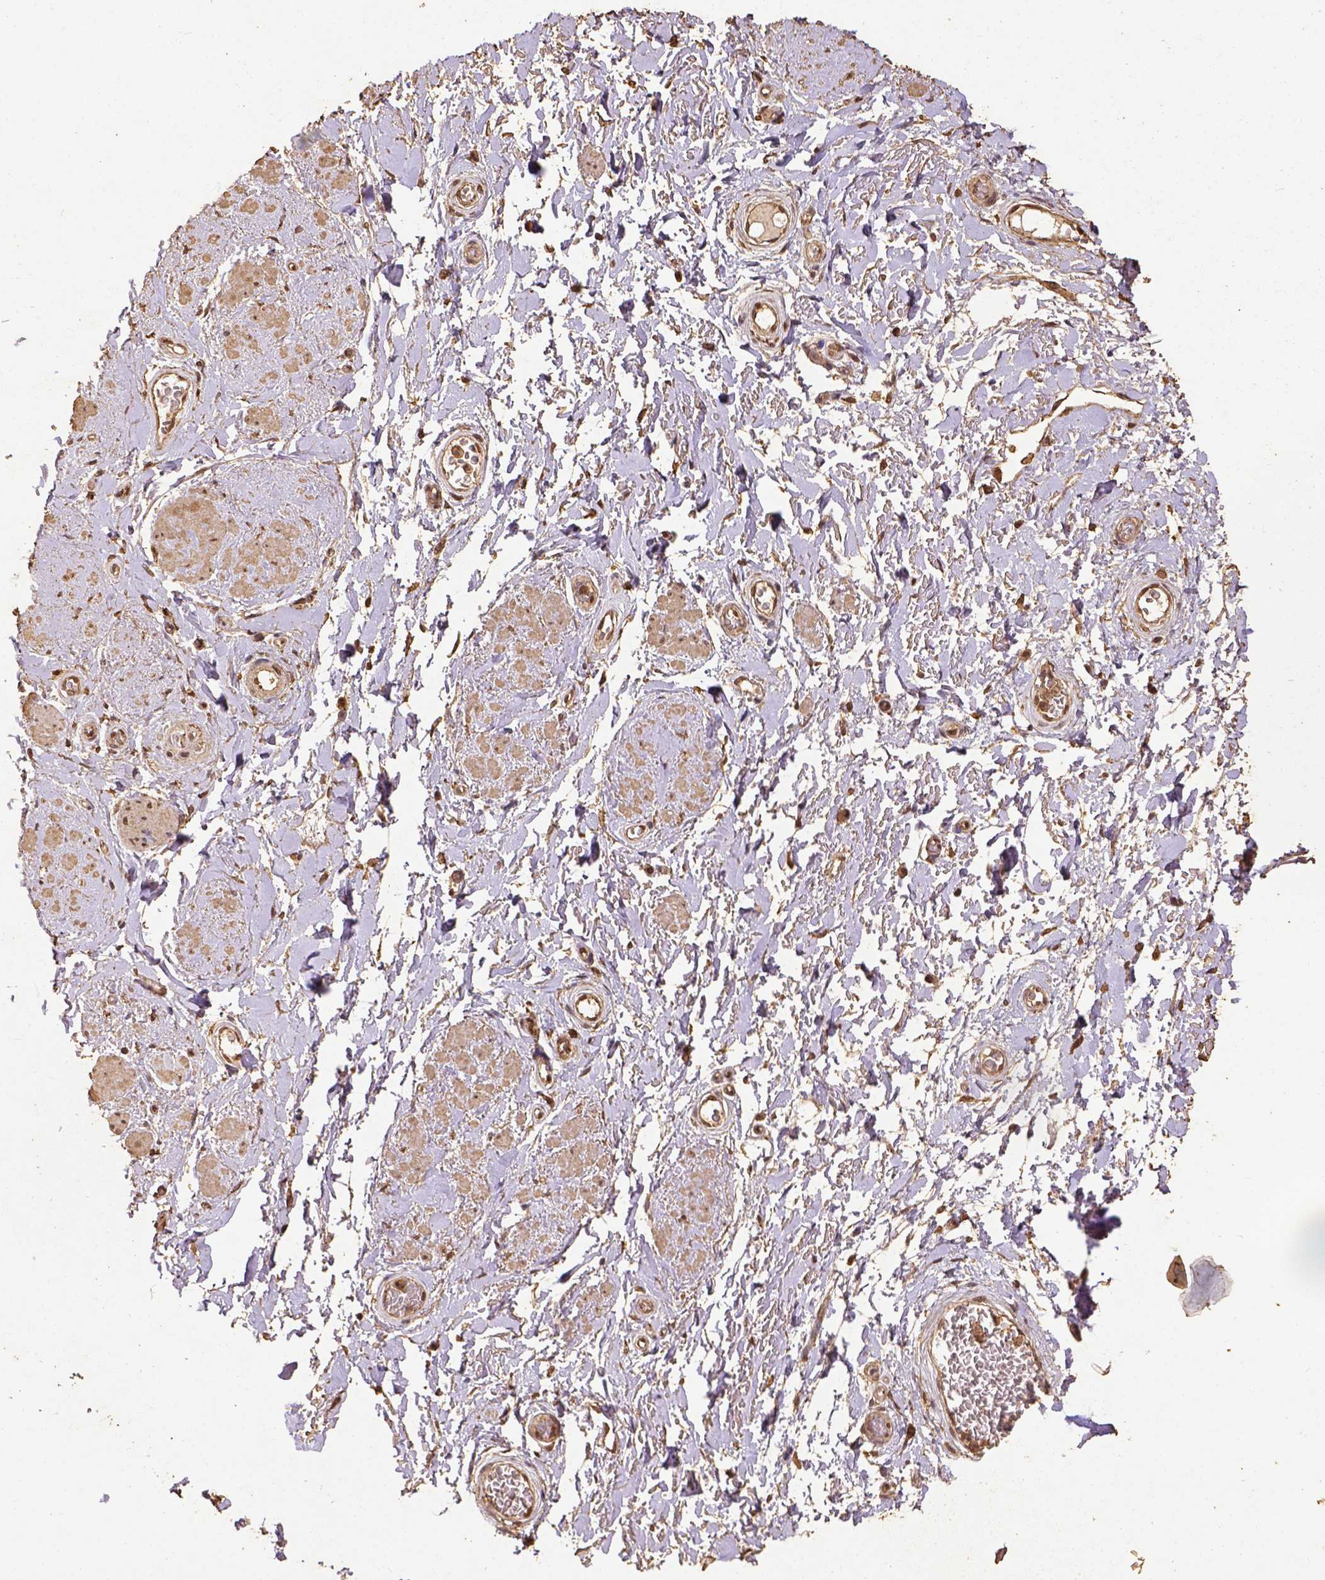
{"staining": {"intensity": "moderate", "quantity": ">75%", "location": "cytoplasmic/membranous,nuclear"}, "tissue": "adipose tissue", "cell_type": "Adipocytes", "image_type": "normal", "snomed": [{"axis": "morphology", "description": "Normal tissue, NOS"}, {"axis": "topography", "description": "Anal"}, {"axis": "topography", "description": "Peripheral nerve tissue"}], "caption": "This micrograph exhibits IHC staining of benign adipose tissue, with medium moderate cytoplasmic/membranous,nuclear positivity in approximately >75% of adipocytes.", "gene": "NACC1", "patient": {"sex": "male", "age": 53}}